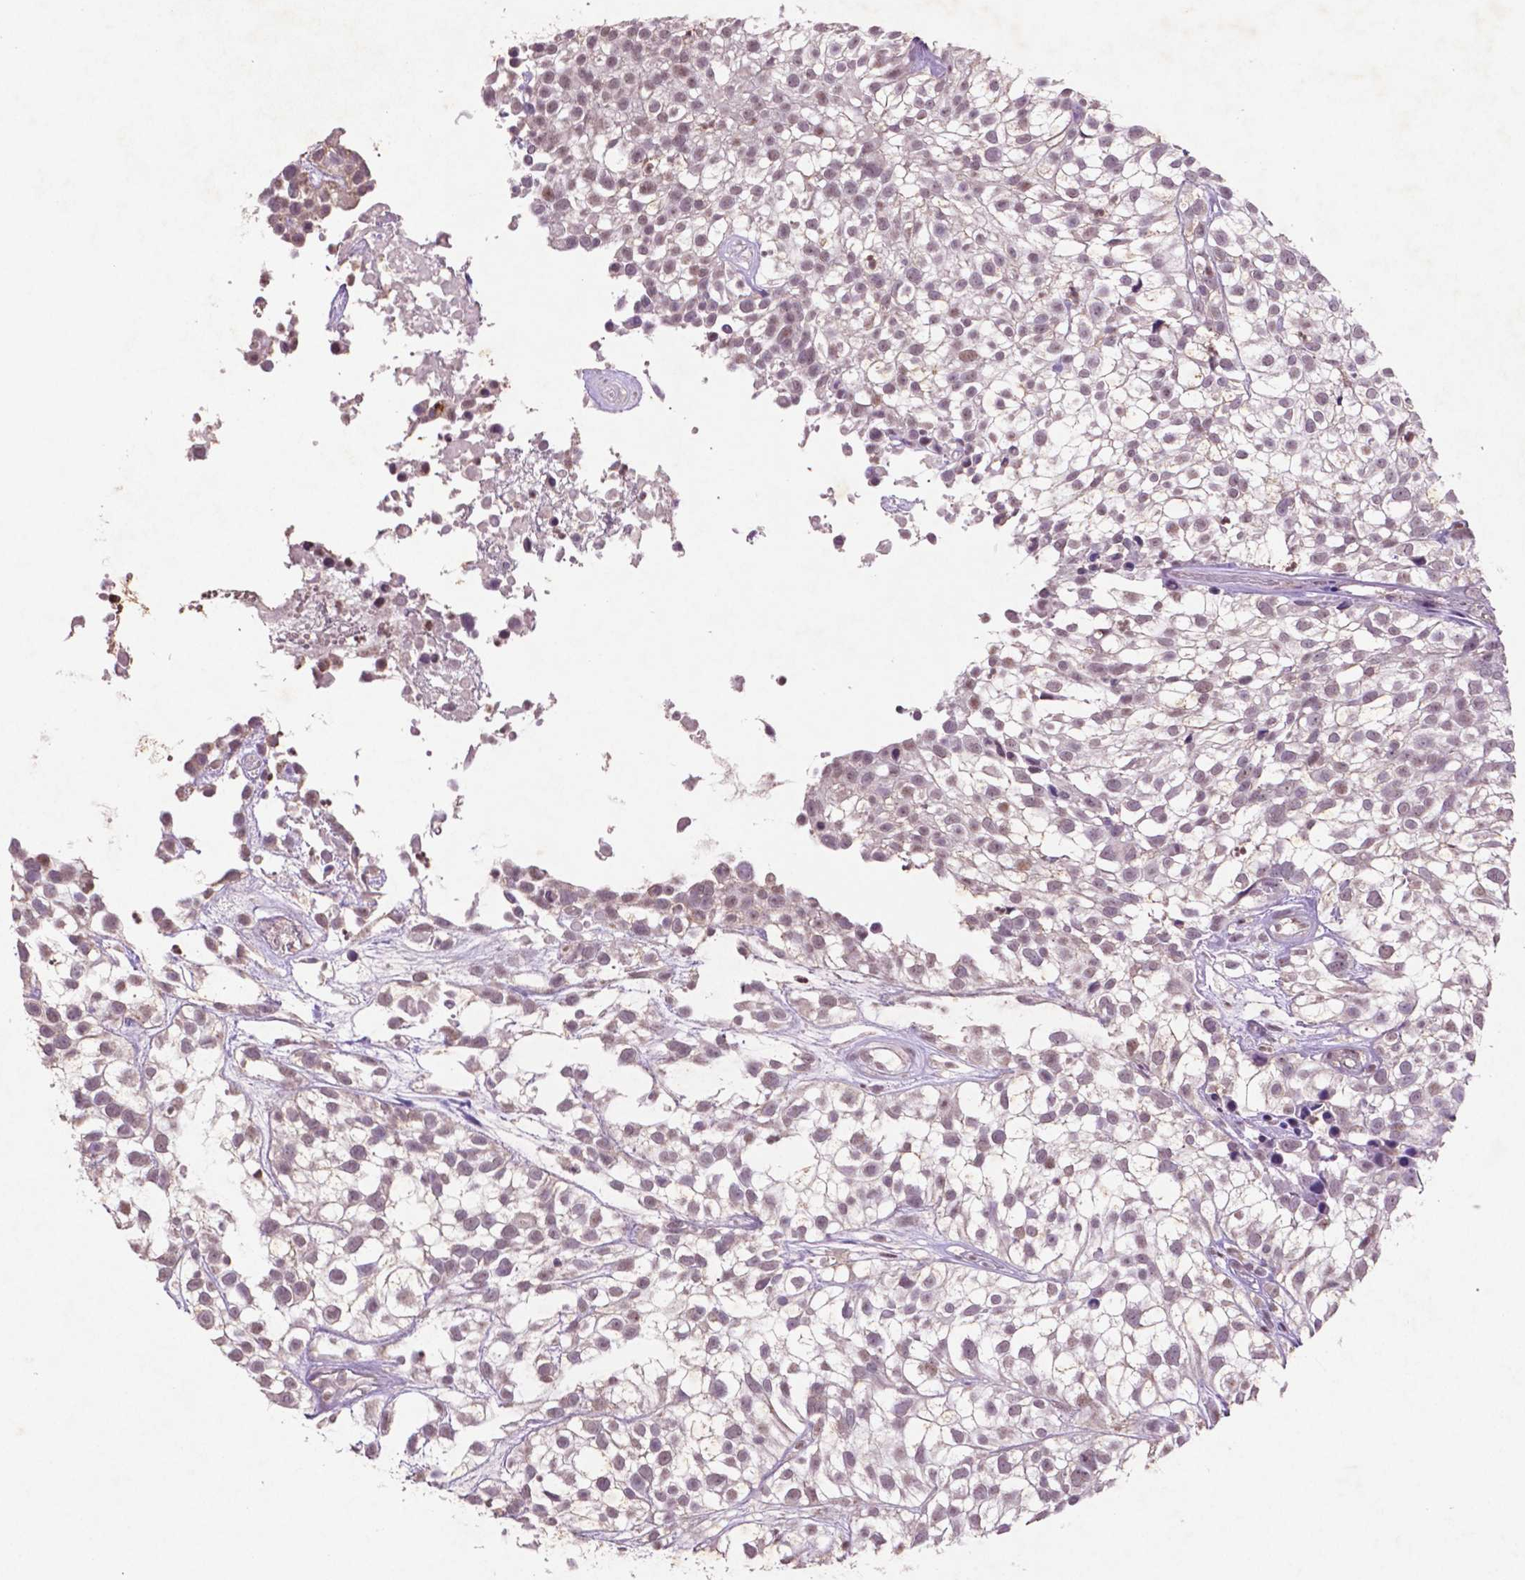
{"staining": {"intensity": "weak", "quantity": "25%-75%", "location": "nuclear"}, "tissue": "urothelial cancer", "cell_type": "Tumor cells", "image_type": "cancer", "snomed": [{"axis": "morphology", "description": "Urothelial carcinoma, High grade"}, {"axis": "topography", "description": "Urinary bladder"}], "caption": "IHC image of neoplastic tissue: urothelial cancer stained using IHC shows low levels of weak protein expression localized specifically in the nuclear of tumor cells, appearing as a nuclear brown color.", "gene": "GLRX", "patient": {"sex": "male", "age": 56}}